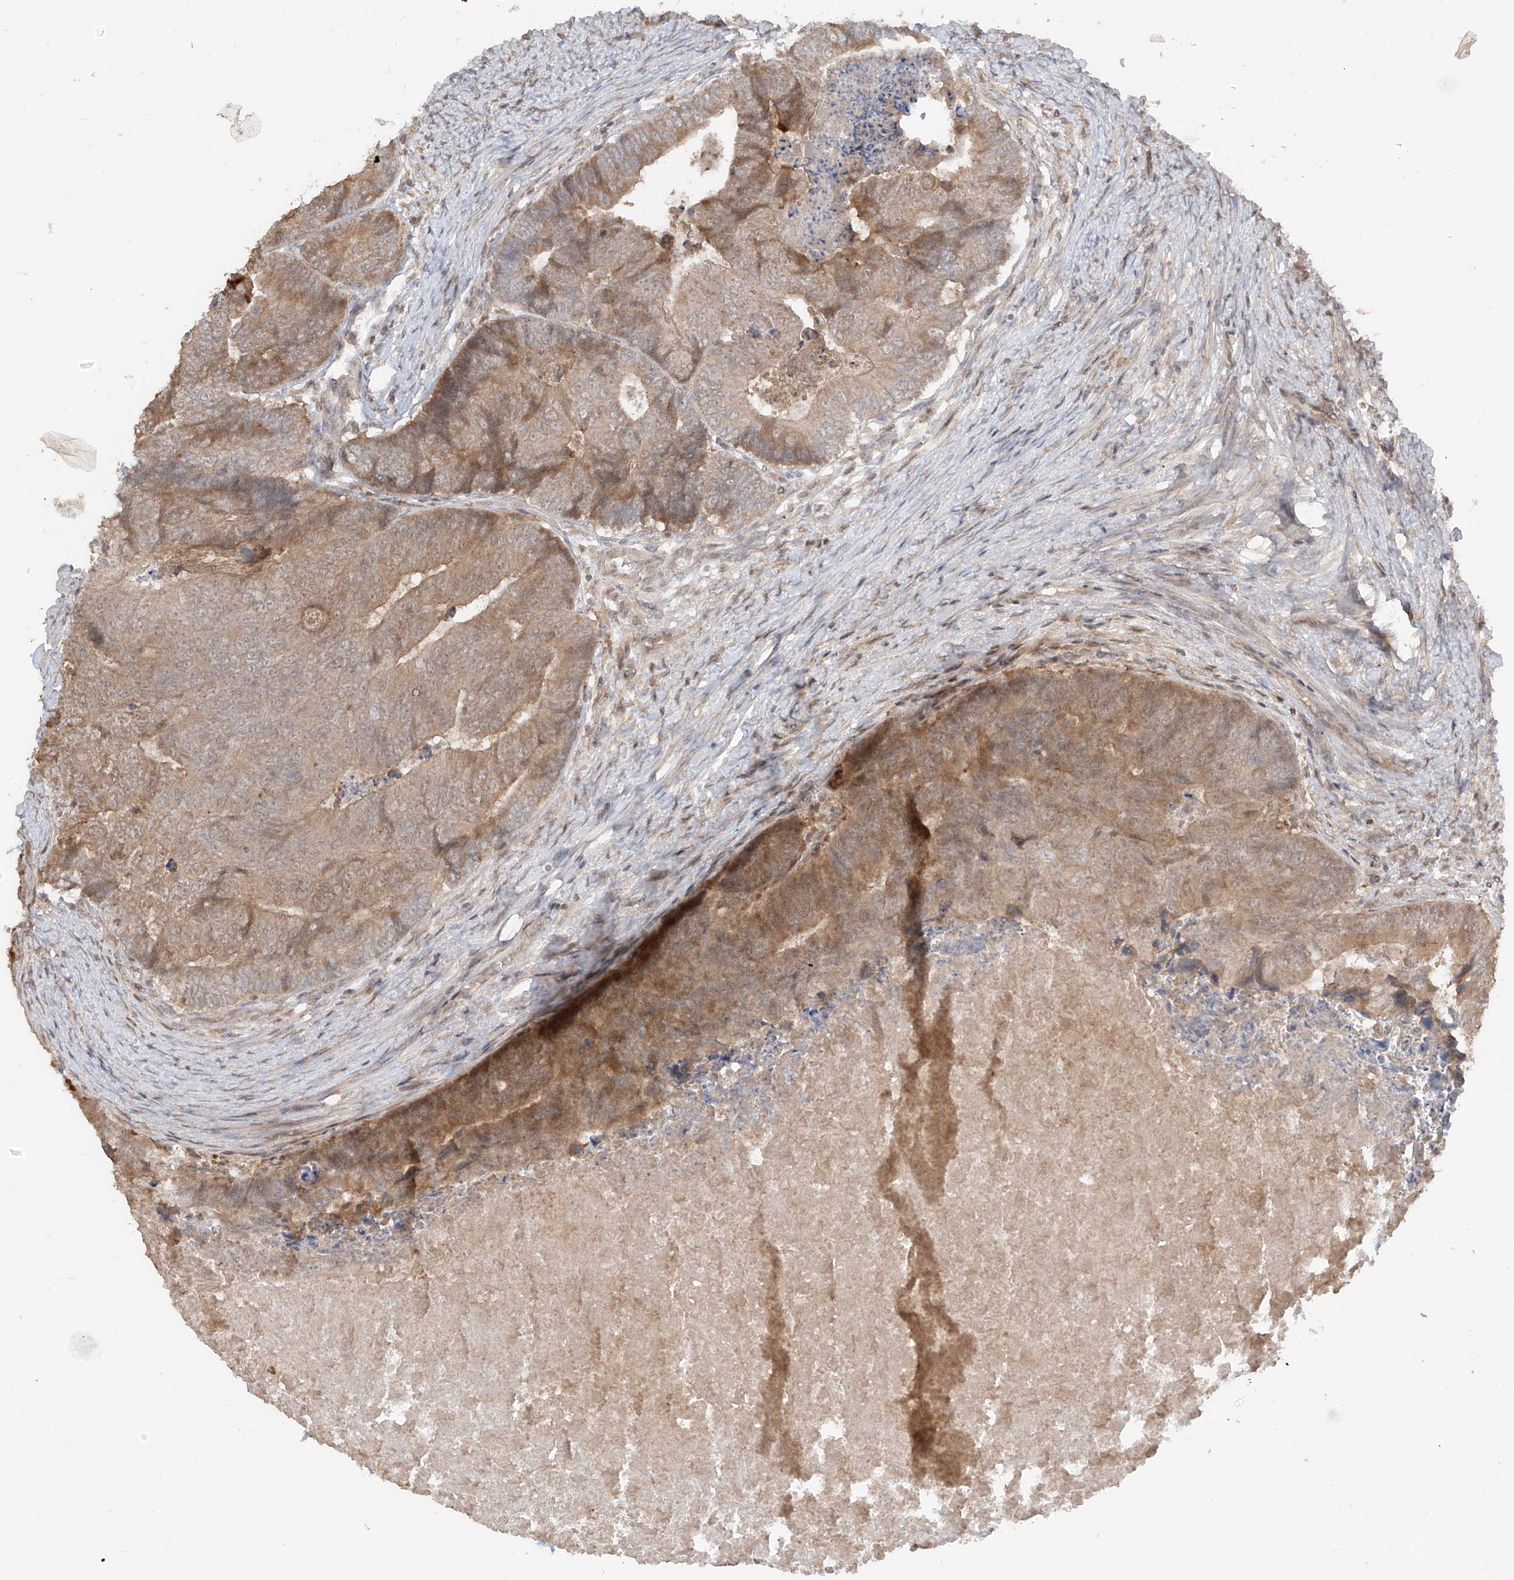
{"staining": {"intensity": "moderate", "quantity": "25%-75%", "location": "cytoplasmic/membranous"}, "tissue": "colorectal cancer", "cell_type": "Tumor cells", "image_type": "cancer", "snomed": [{"axis": "morphology", "description": "Adenocarcinoma, NOS"}, {"axis": "topography", "description": "Colon"}], "caption": "Brown immunohistochemical staining in colorectal cancer (adenocarcinoma) reveals moderate cytoplasmic/membranous expression in approximately 25%-75% of tumor cells. (DAB (3,3'-diaminobenzidine) IHC with brightfield microscopy, high magnification).", "gene": "COLGALT2", "patient": {"sex": "female", "age": 67}}